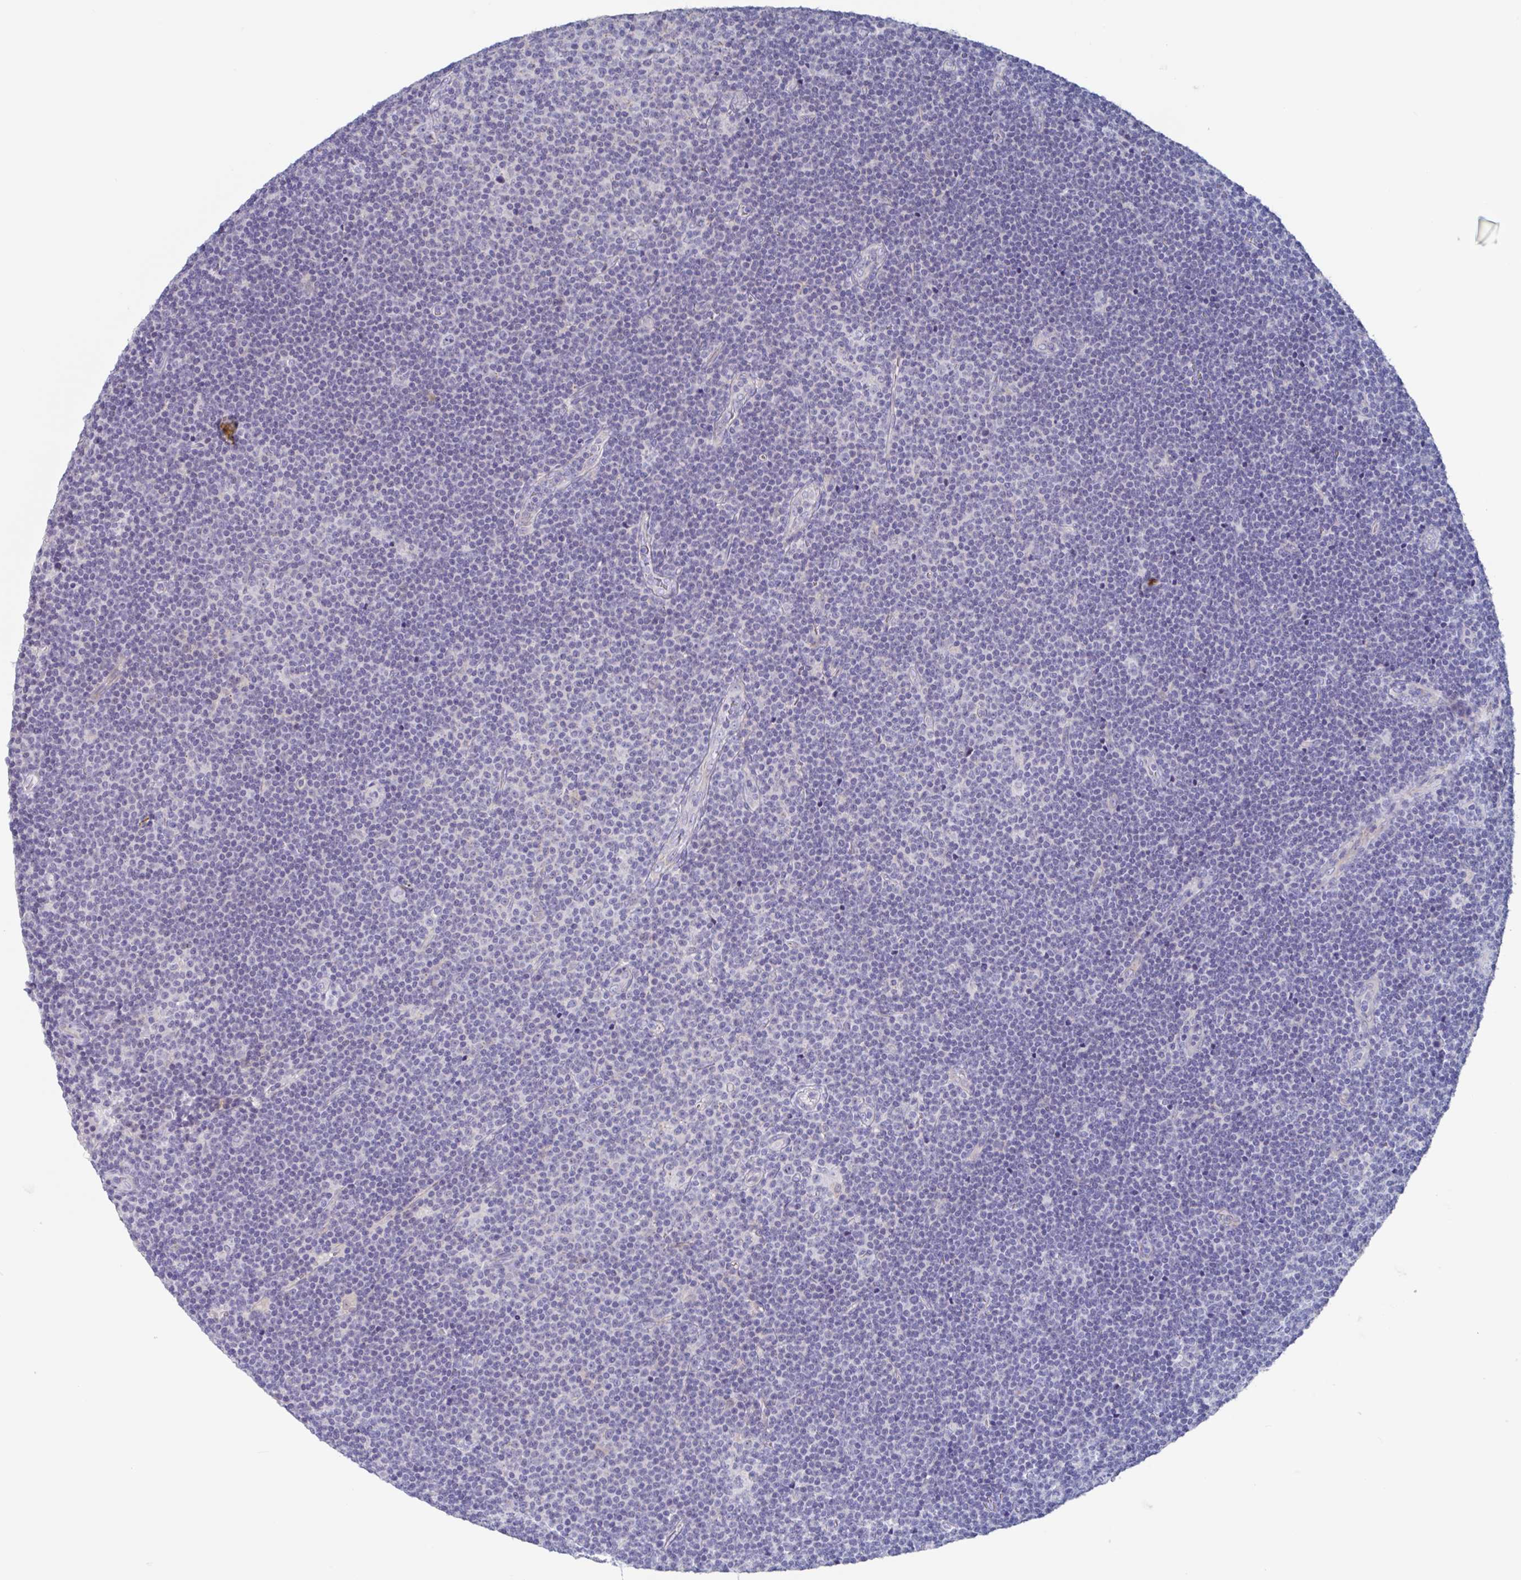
{"staining": {"intensity": "negative", "quantity": "none", "location": "none"}, "tissue": "lymphoma", "cell_type": "Tumor cells", "image_type": "cancer", "snomed": [{"axis": "morphology", "description": "Malignant lymphoma, non-Hodgkin's type, Low grade"}, {"axis": "topography", "description": "Lymph node"}], "caption": "An immunohistochemistry (IHC) photomicrograph of low-grade malignant lymphoma, non-Hodgkin's type is shown. There is no staining in tumor cells of low-grade malignant lymphoma, non-Hodgkin's type. The staining is performed using DAB brown chromogen with nuclei counter-stained in using hematoxylin.", "gene": "NOXRED1", "patient": {"sex": "male", "age": 48}}